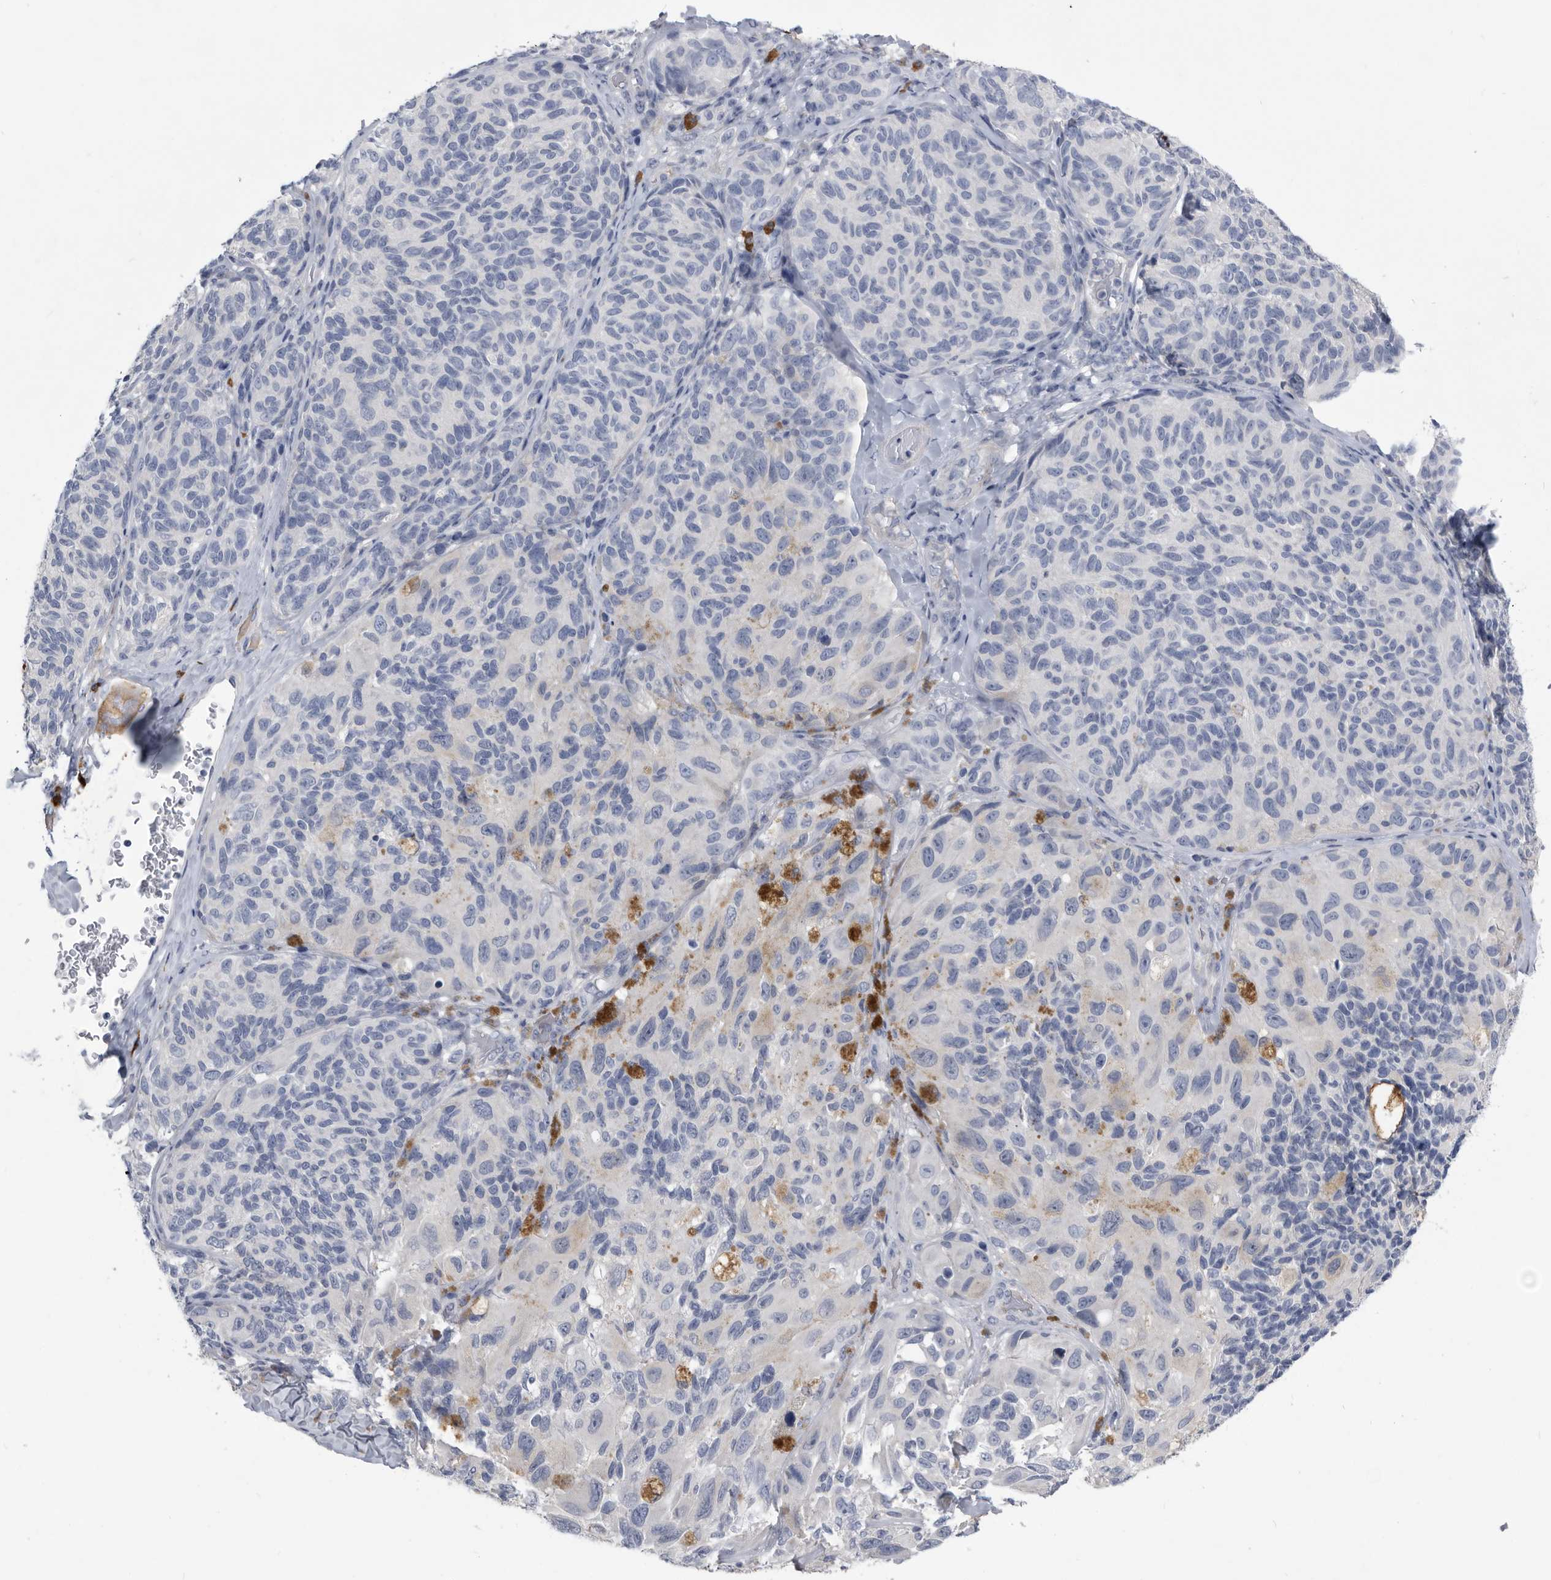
{"staining": {"intensity": "negative", "quantity": "none", "location": "none"}, "tissue": "melanoma", "cell_type": "Tumor cells", "image_type": "cancer", "snomed": [{"axis": "morphology", "description": "Malignant melanoma, NOS"}, {"axis": "topography", "description": "Skin"}], "caption": "Tumor cells show no significant expression in melanoma.", "gene": "BTBD6", "patient": {"sex": "female", "age": 73}}